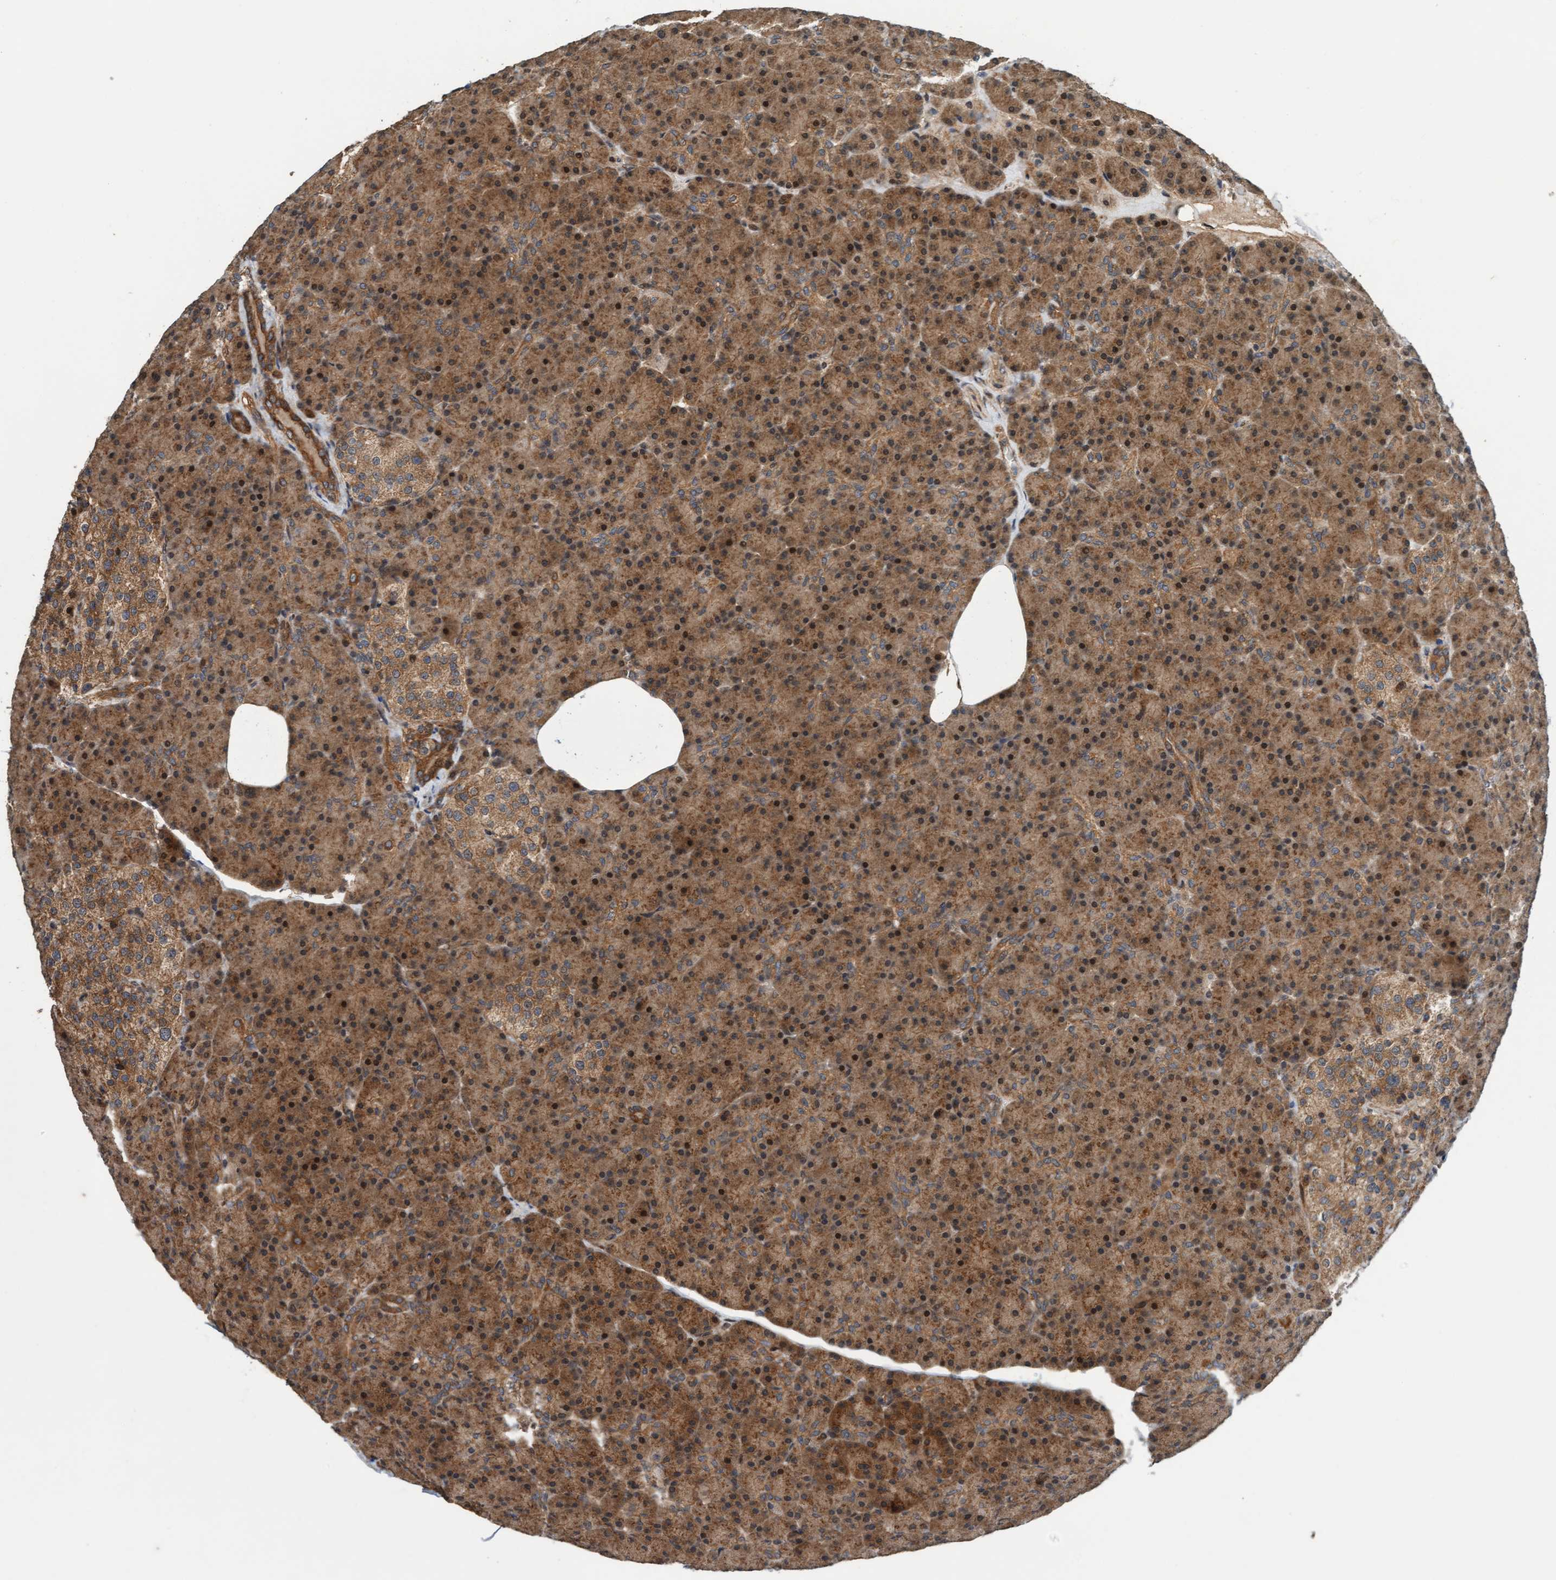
{"staining": {"intensity": "moderate", "quantity": ">75%", "location": "cytoplasmic/membranous,nuclear"}, "tissue": "pancreas", "cell_type": "Exocrine glandular cells", "image_type": "normal", "snomed": [{"axis": "morphology", "description": "Normal tissue, NOS"}, {"axis": "topography", "description": "Pancreas"}], "caption": "DAB immunohistochemical staining of unremarkable pancreas reveals moderate cytoplasmic/membranous,nuclear protein expression in approximately >75% of exocrine glandular cells. (IHC, brightfield microscopy, high magnification).", "gene": "MLXIP", "patient": {"sex": "female", "age": 43}}